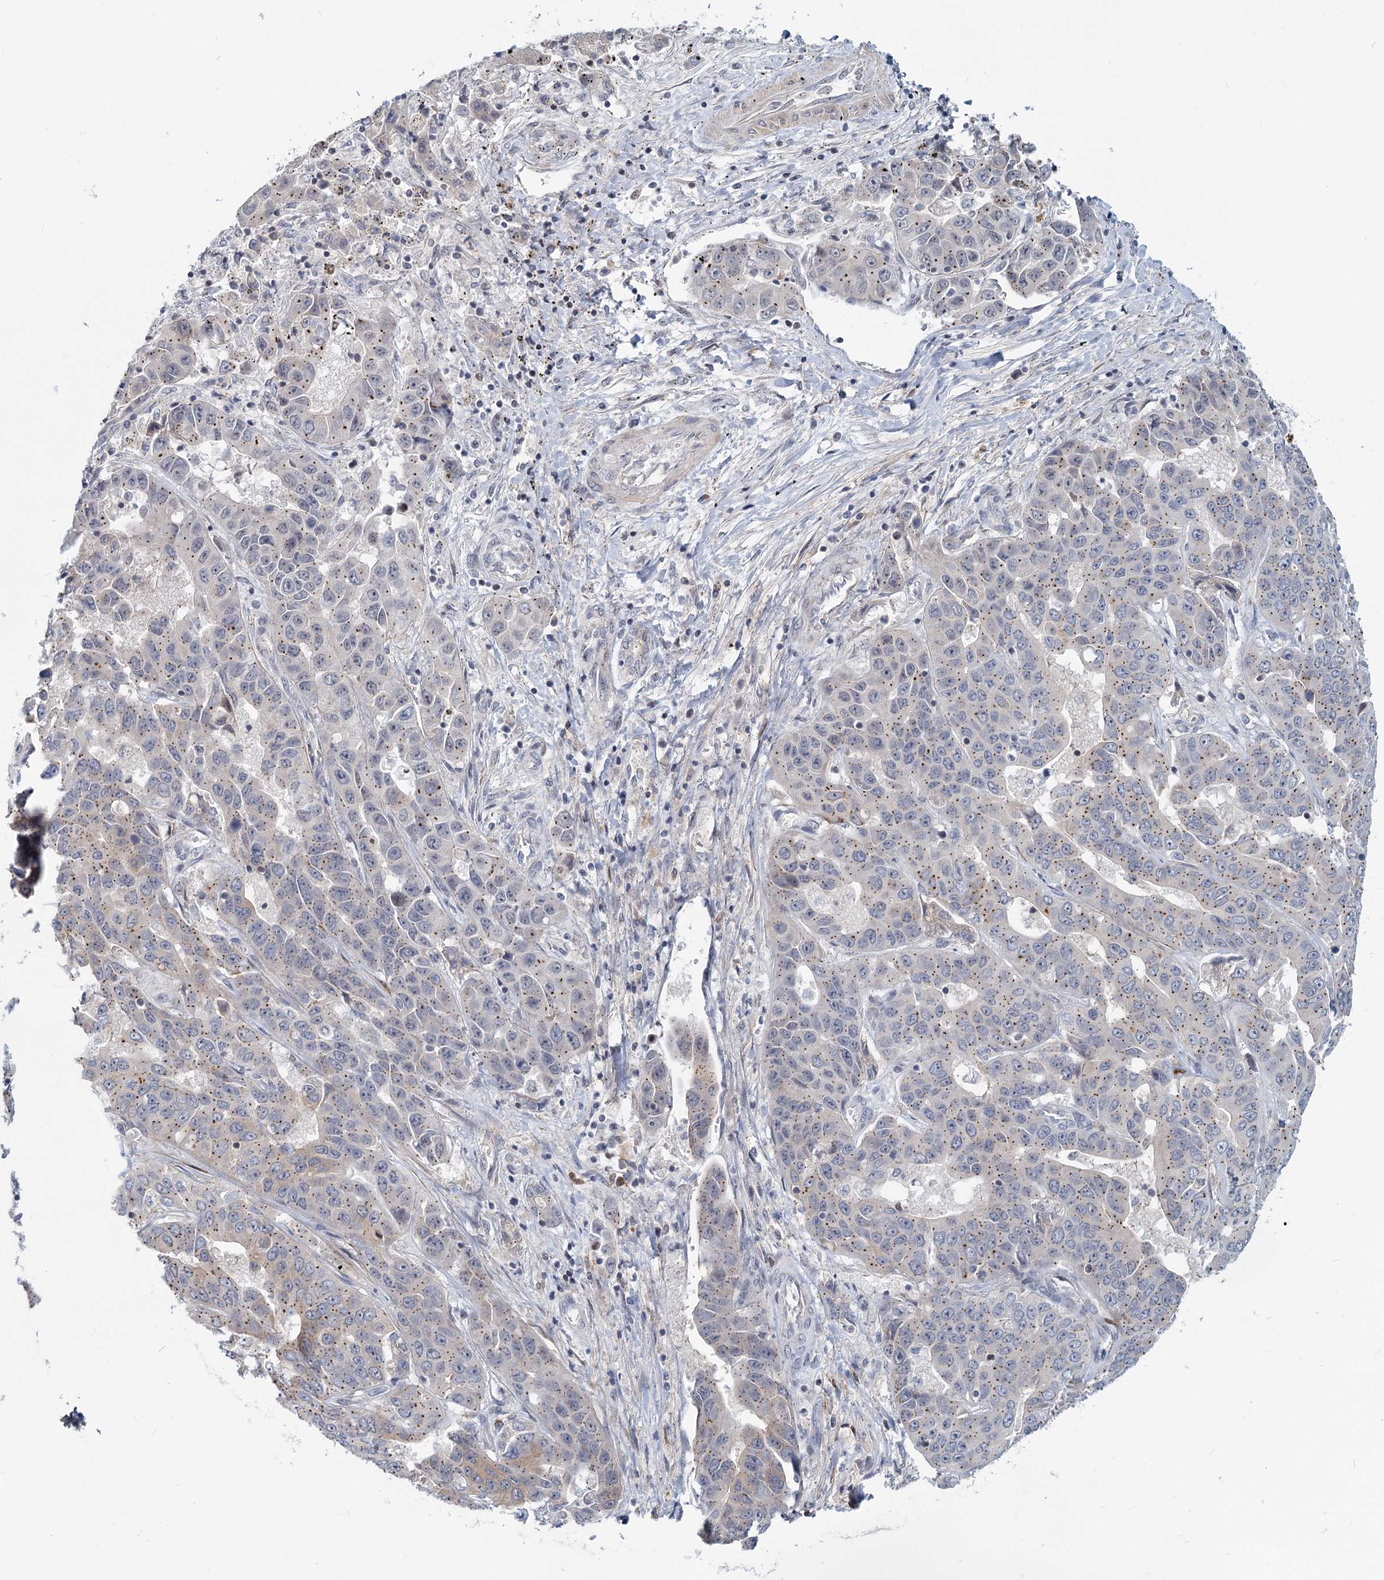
{"staining": {"intensity": "negative", "quantity": "none", "location": "none"}, "tissue": "liver cancer", "cell_type": "Tumor cells", "image_type": "cancer", "snomed": [{"axis": "morphology", "description": "Cholangiocarcinoma"}, {"axis": "topography", "description": "Liver"}], "caption": "IHC photomicrograph of human cholangiocarcinoma (liver) stained for a protein (brown), which demonstrates no positivity in tumor cells.", "gene": "STAP1", "patient": {"sex": "female", "age": 52}}